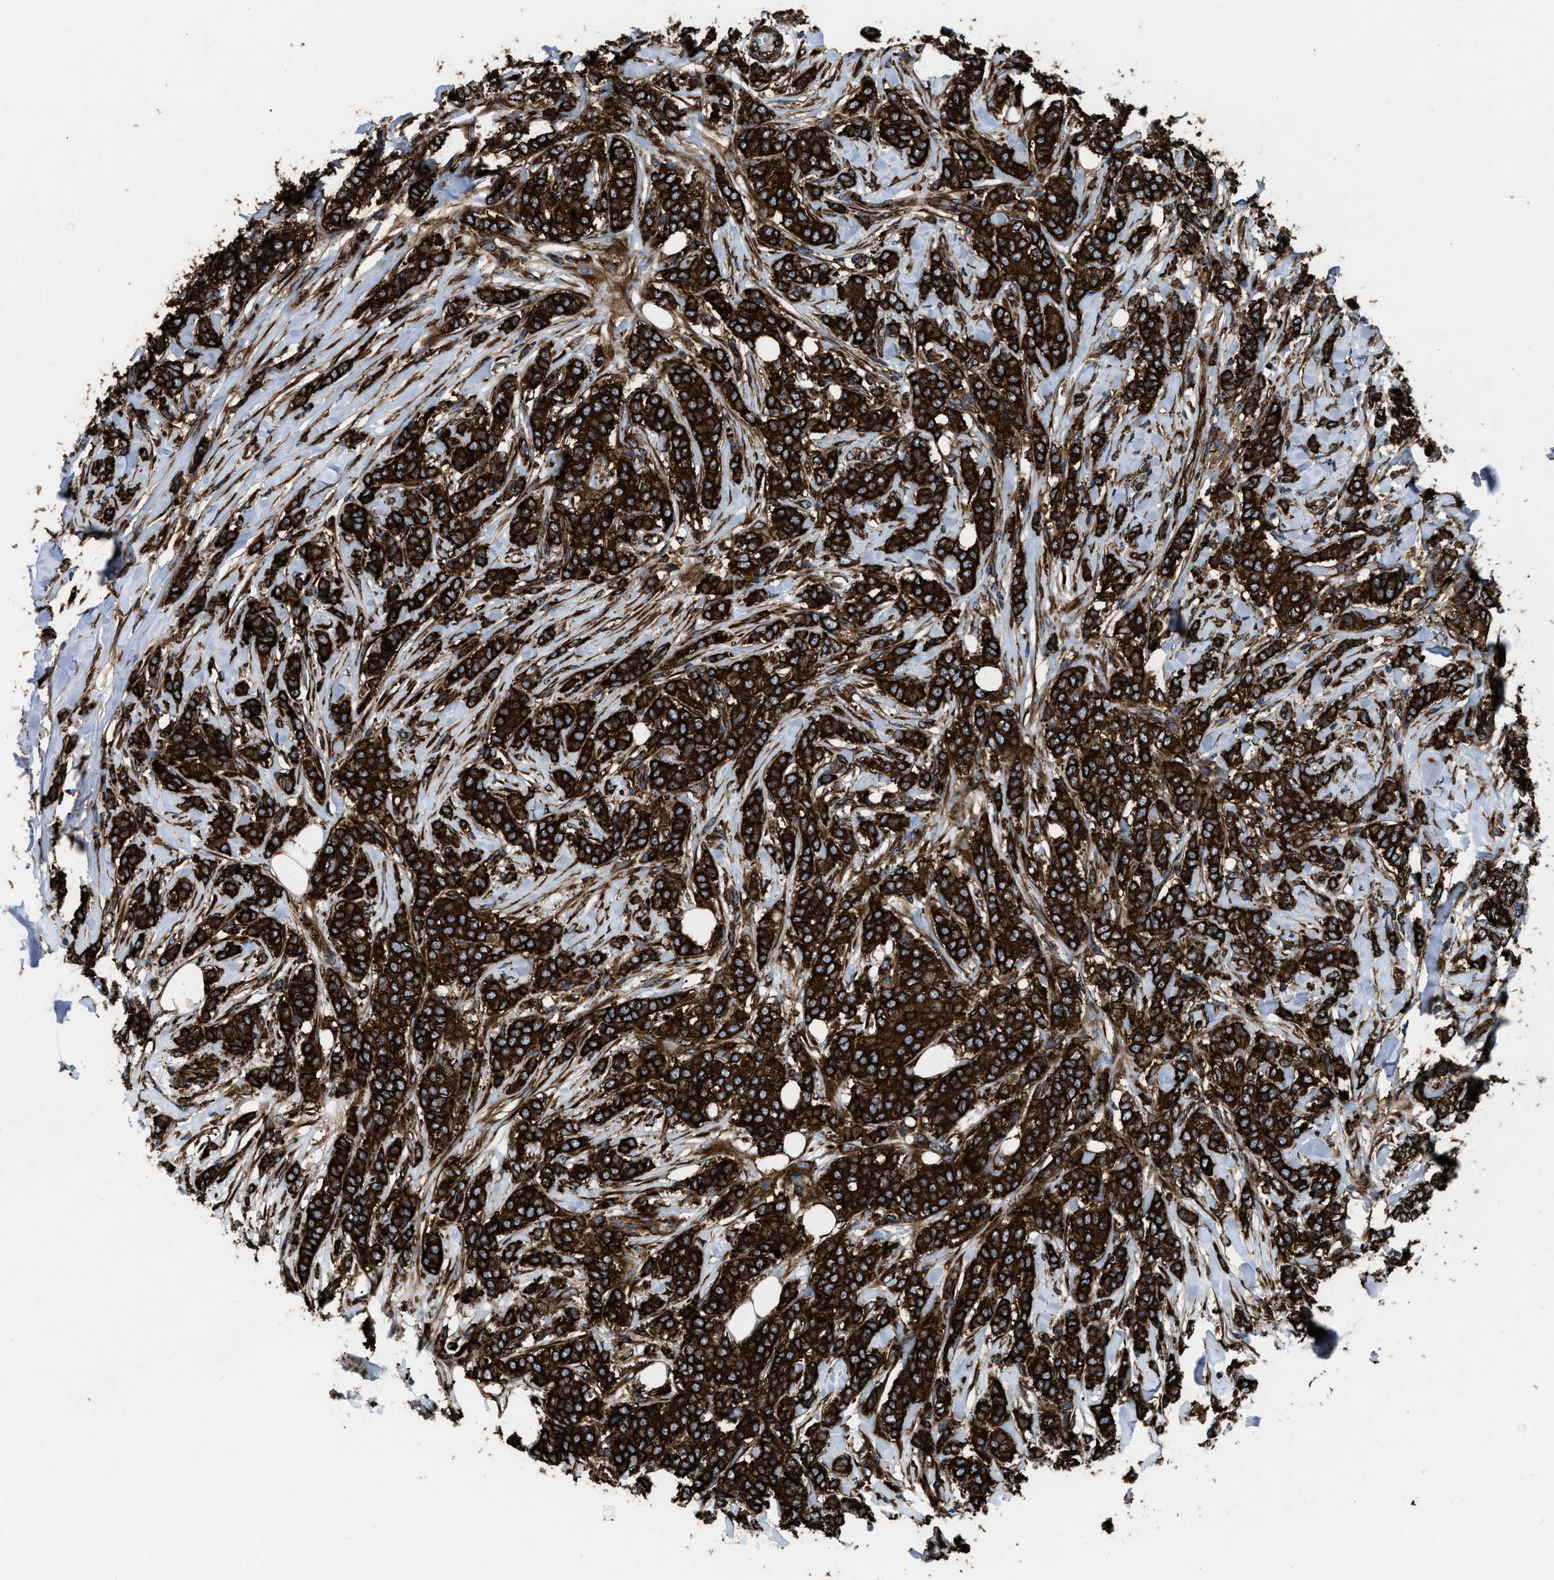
{"staining": {"intensity": "strong", "quantity": ">75%", "location": "cytoplasmic/membranous"}, "tissue": "breast cancer", "cell_type": "Tumor cells", "image_type": "cancer", "snomed": [{"axis": "morphology", "description": "Lobular carcinoma"}, {"axis": "topography", "description": "Skin"}, {"axis": "topography", "description": "Breast"}], "caption": "Immunohistochemistry of human breast lobular carcinoma reveals high levels of strong cytoplasmic/membranous staining in approximately >75% of tumor cells.", "gene": "CAPRIN1", "patient": {"sex": "female", "age": 46}}